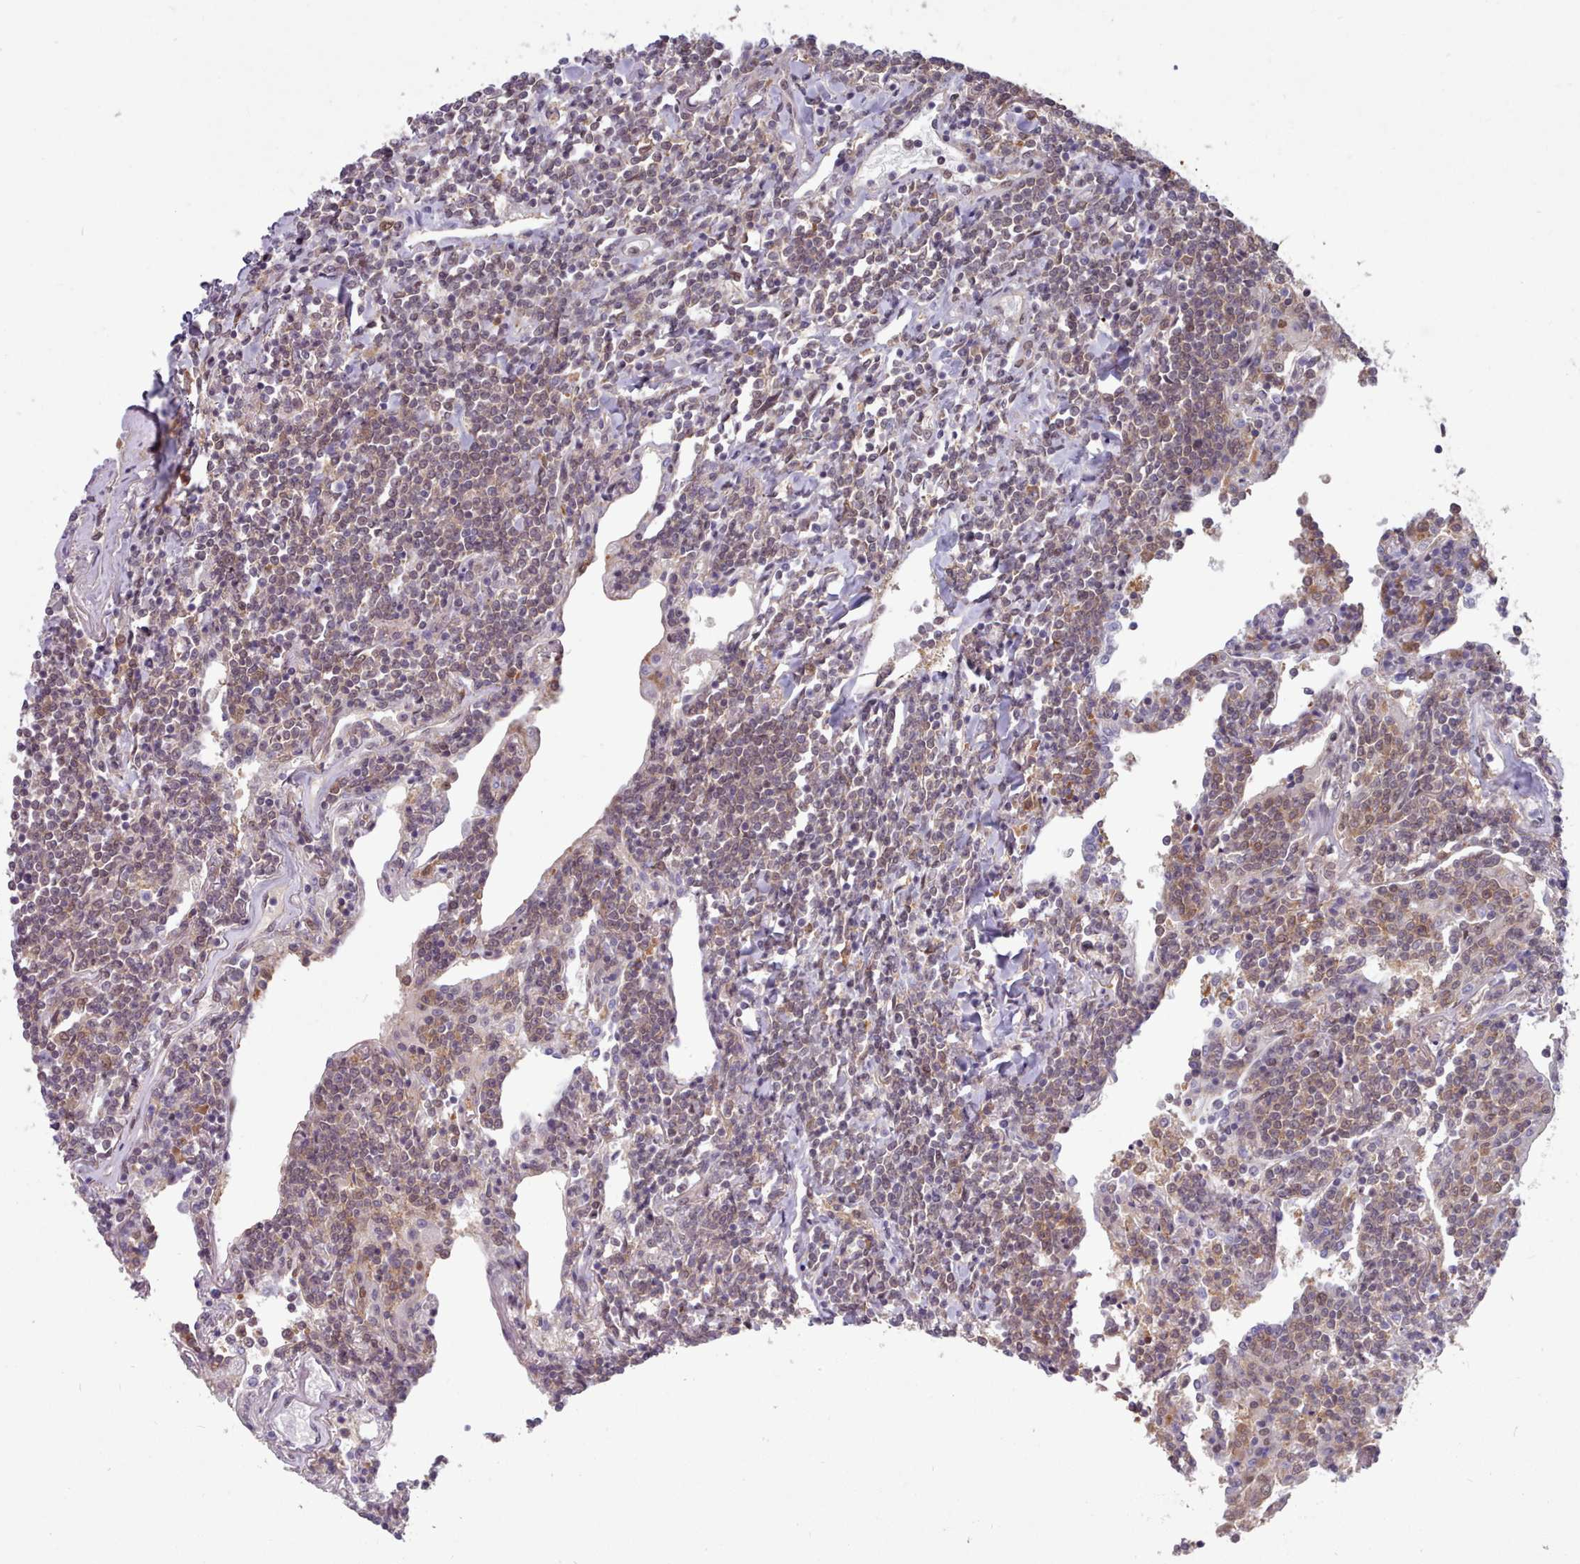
{"staining": {"intensity": "negative", "quantity": "none", "location": "none"}, "tissue": "lymphoma", "cell_type": "Tumor cells", "image_type": "cancer", "snomed": [{"axis": "morphology", "description": "Malignant lymphoma, non-Hodgkin's type, Low grade"}, {"axis": "topography", "description": "Lung"}], "caption": "There is no significant positivity in tumor cells of lymphoma.", "gene": "CES3", "patient": {"sex": "female", "age": 71}}